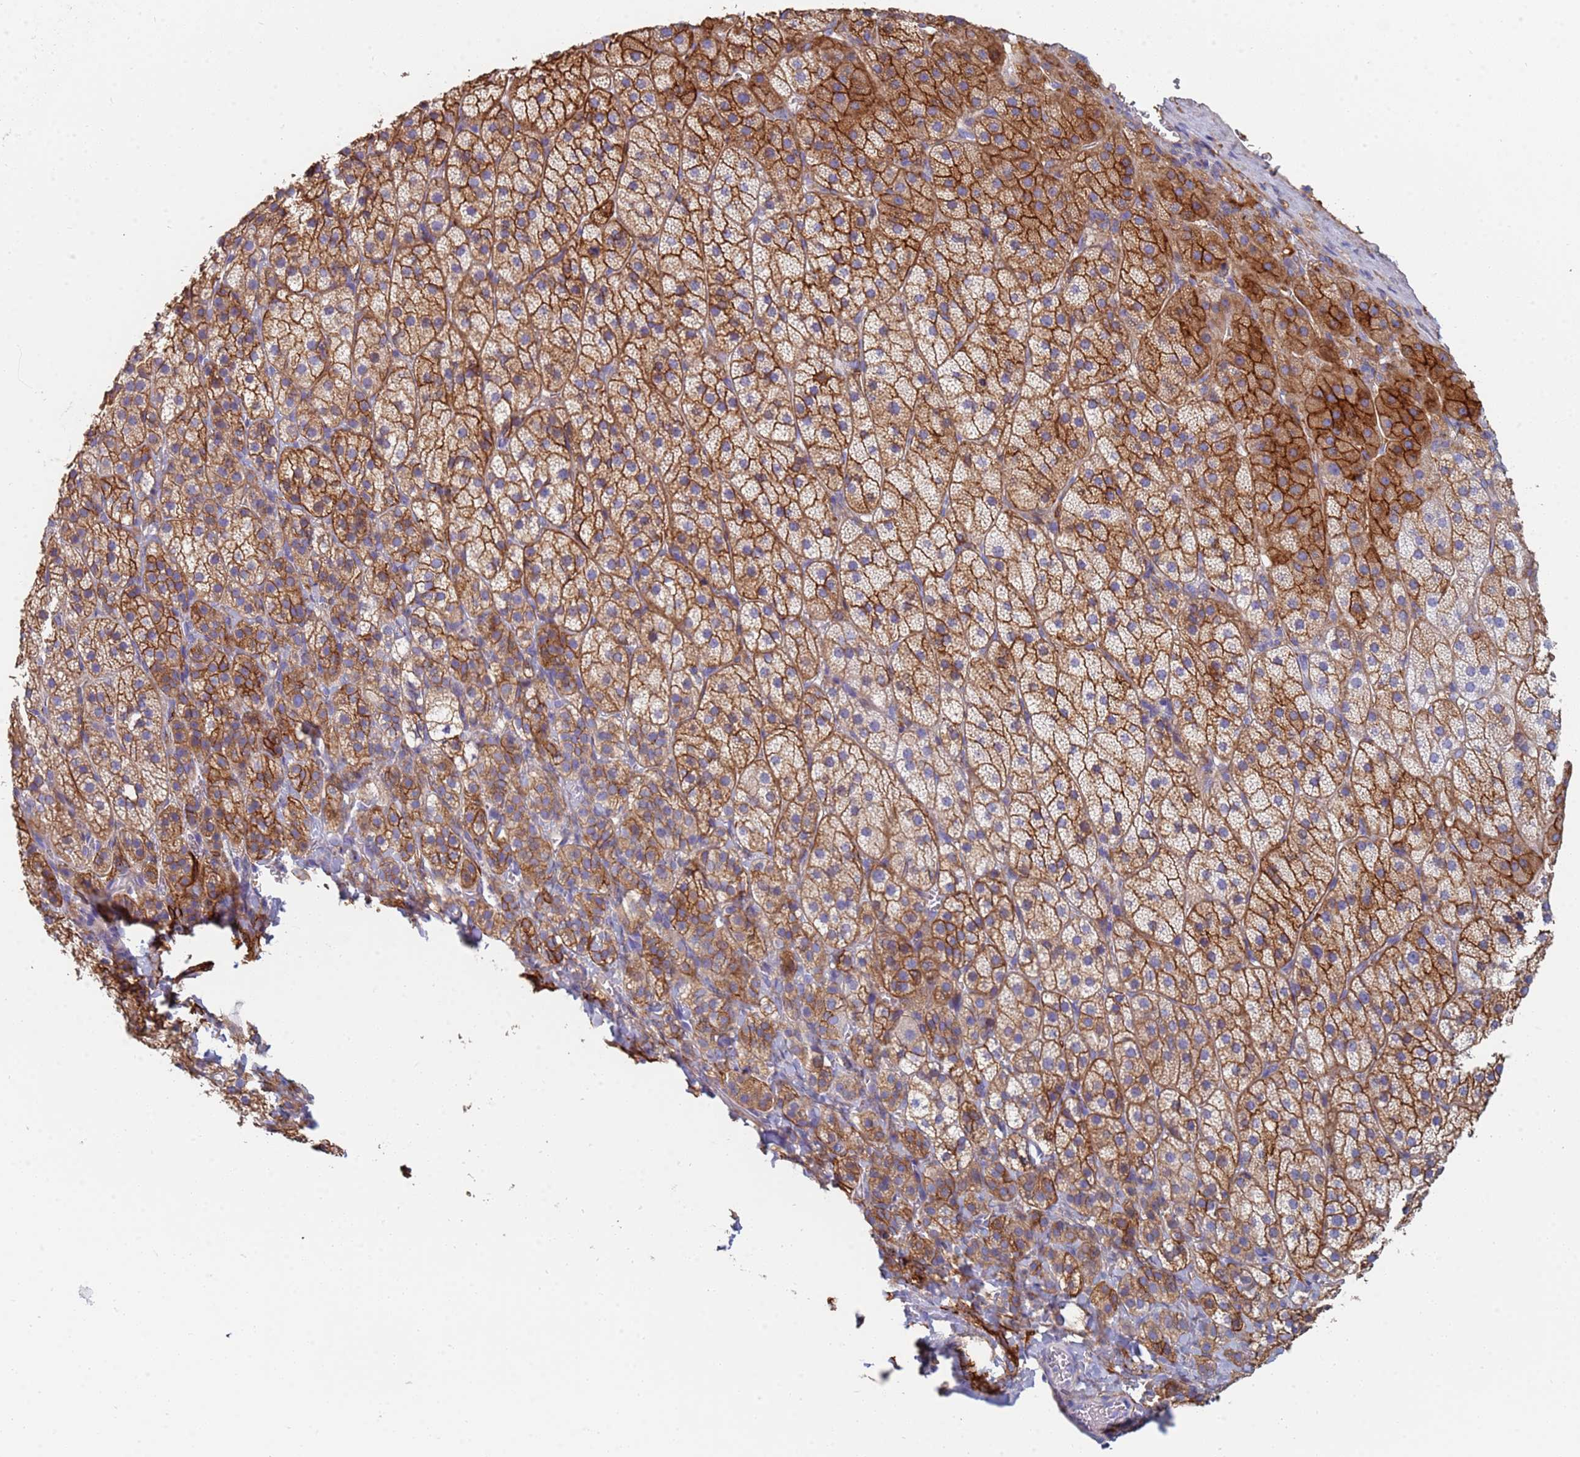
{"staining": {"intensity": "strong", "quantity": "25%-75%", "location": "cytoplasmic/membranous"}, "tissue": "adrenal gland", "cell_type": "Glandular cells", "image_type": "normal", "snomed": [{"axis": "morphology", "description": "Normal tissue, NOS"}, {"axis": "topography", "description": "Adrenal gland"}], "caption": "An immunohistochemistry (IHC) image of benign tissue is shown. Protein staining in brown shows strong cytoplasmic/membranous positivity in adrenal gland within glandular cells.", "gene": "ABCA8", "patient": {"sex": "female", "age": 44}}